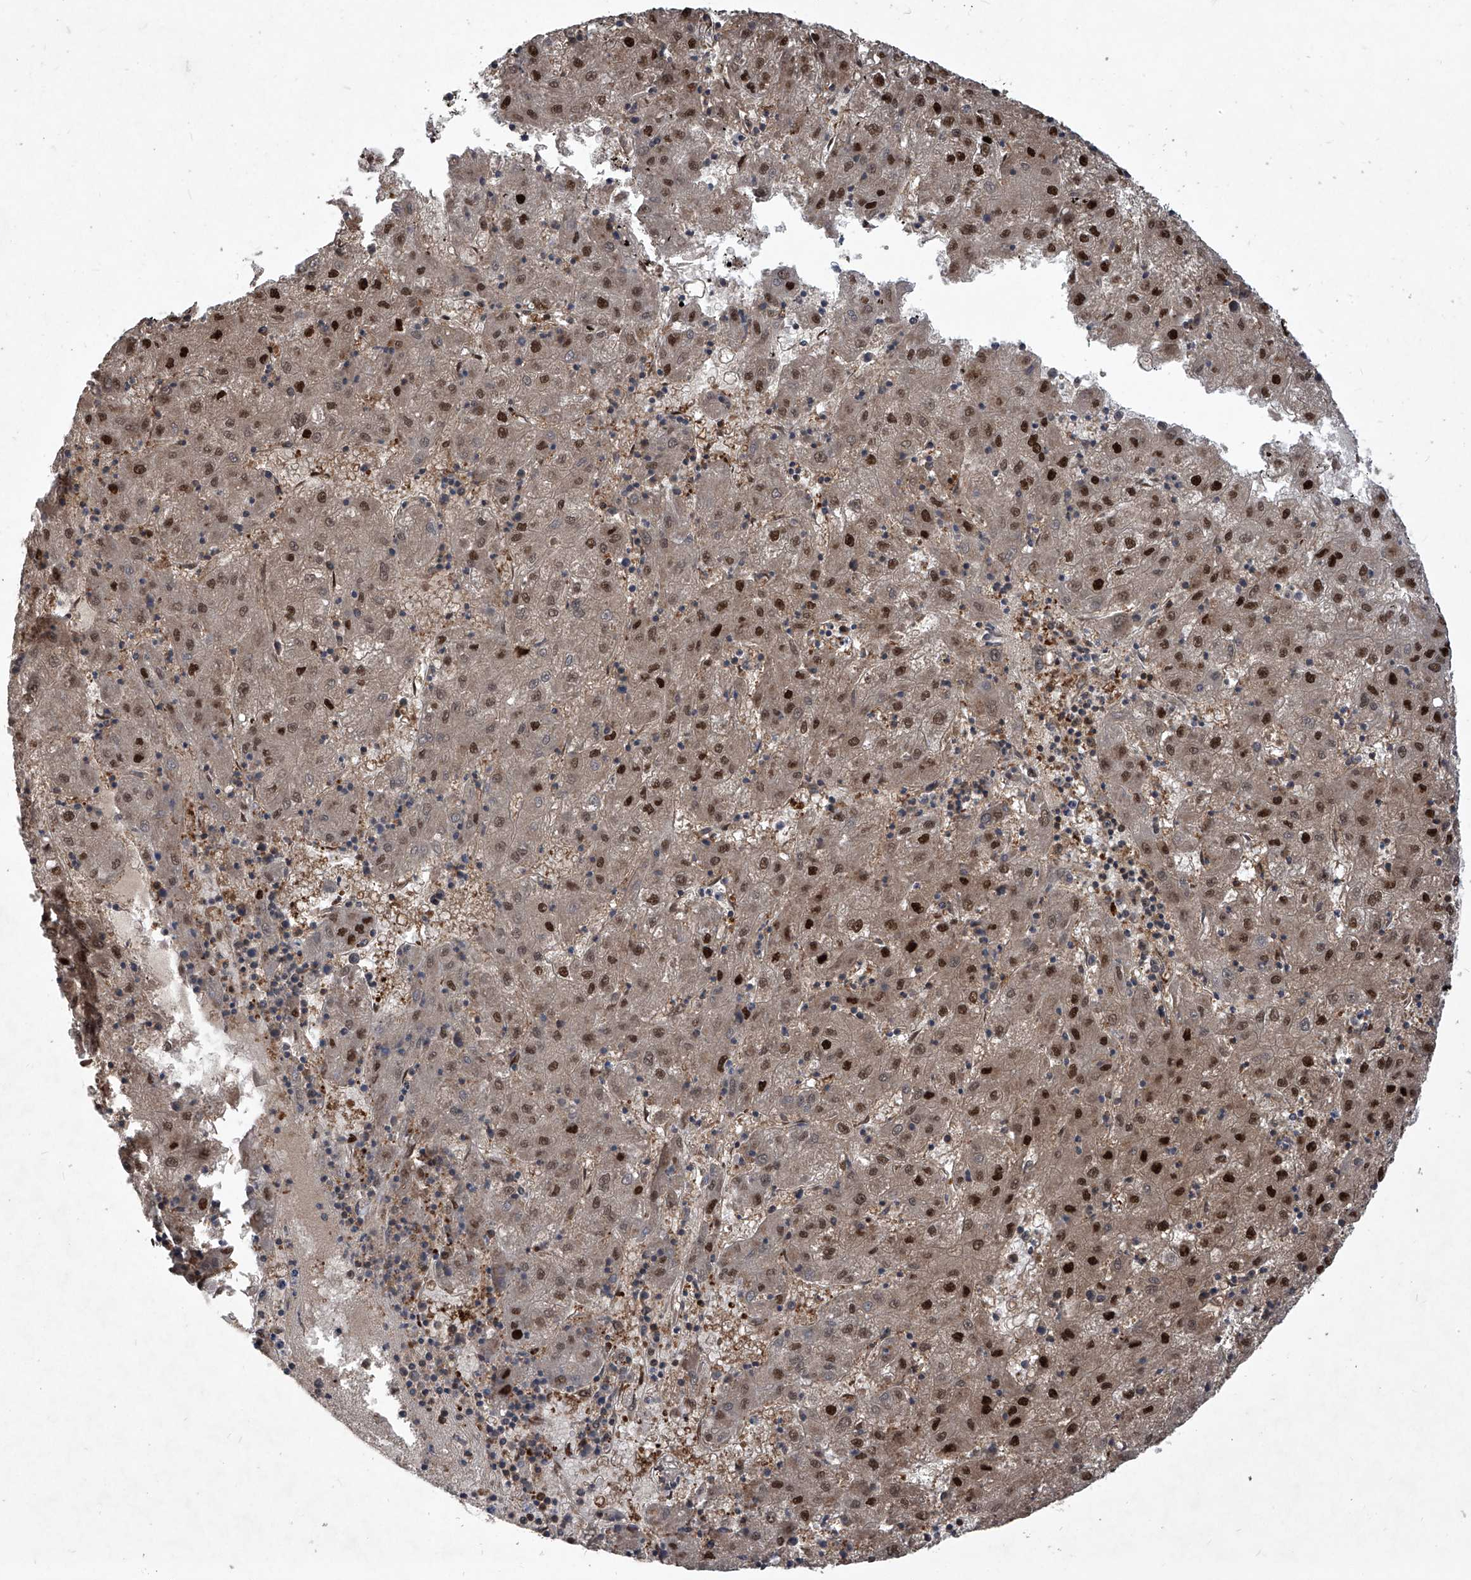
{"staining": {"intensity": "strong", "quantity": ">75%", "location": "nuclear"}, "tissue": "liver cancer", "cell_type": "Tumor cells", "image_type": "cancer", "snomed": [{"axis": "morphology", "description": "Carcinoma, Hepatocellular, NOS"}, {"axis": "topography", "description": "Liver"}], "caption": "IHC (DAB) staining of human liver hepatocellular carcinoma demonstrates strong nuclear protein expression in approximately >75% of tumor cells.", "gene": "PSMB1", "patient": {"sex": "male", "age": 72}}